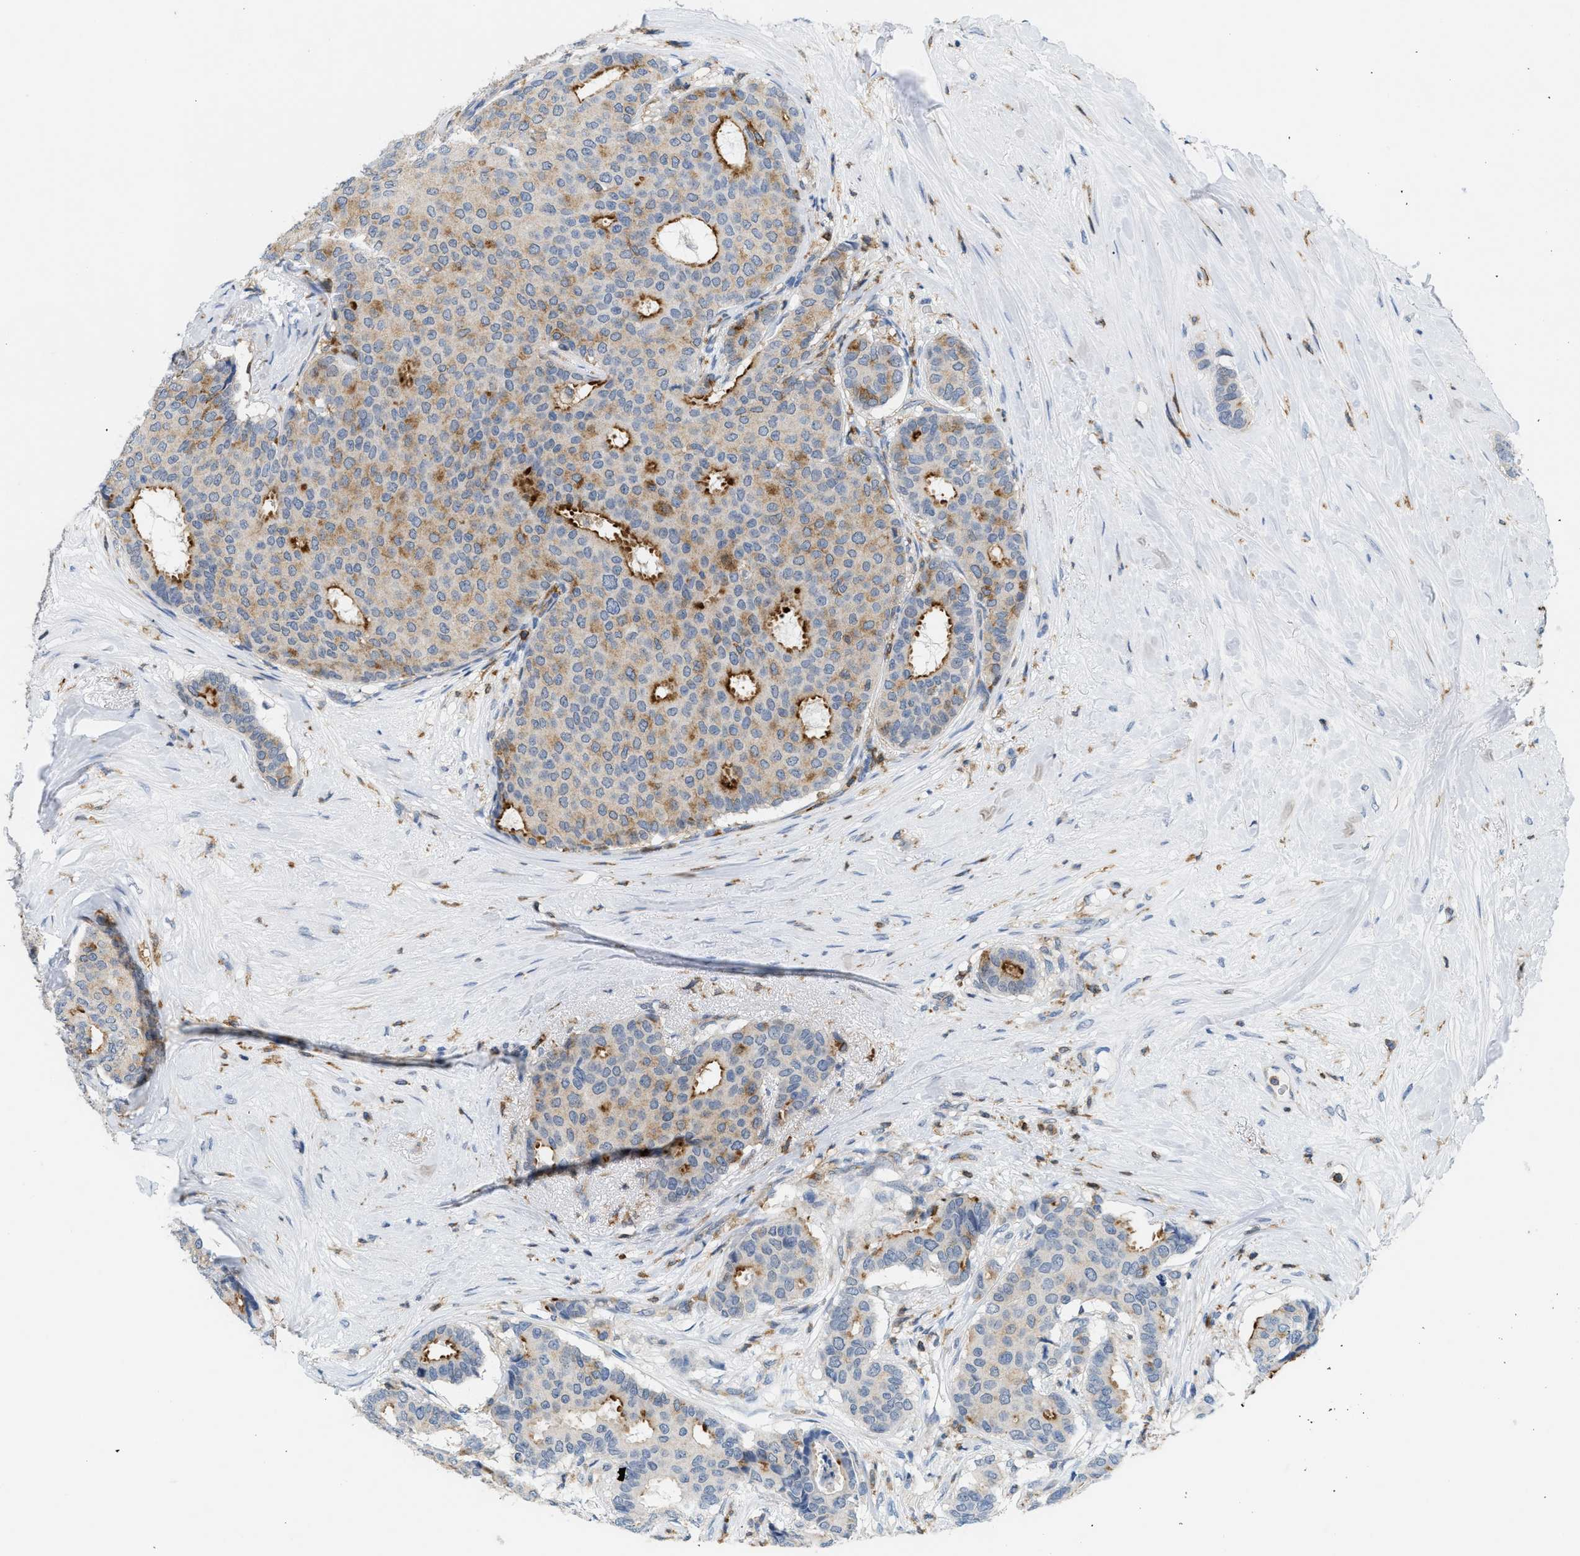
{"staining": {"intensity": "moderate", "quantity": "25%-75%", "location": "cytoplasmic/membranous"}, "tissue": "breast cancer", "cell_type": "Tumor cells", "image_type": "cancer", "snomed": [{"axis": "morphology", "description": "Duct carcinoma"}, {"axis": "topography", "description": "Breast"}], "caption": "A photomicrograph of human intraductal carcinoma (breast) stained for a protein exhibits moderate cytoplasmic/membranous brown staining in tumor cells.", "gene": "INPP5D", "patient": {"sex": "female", "age": 75}}